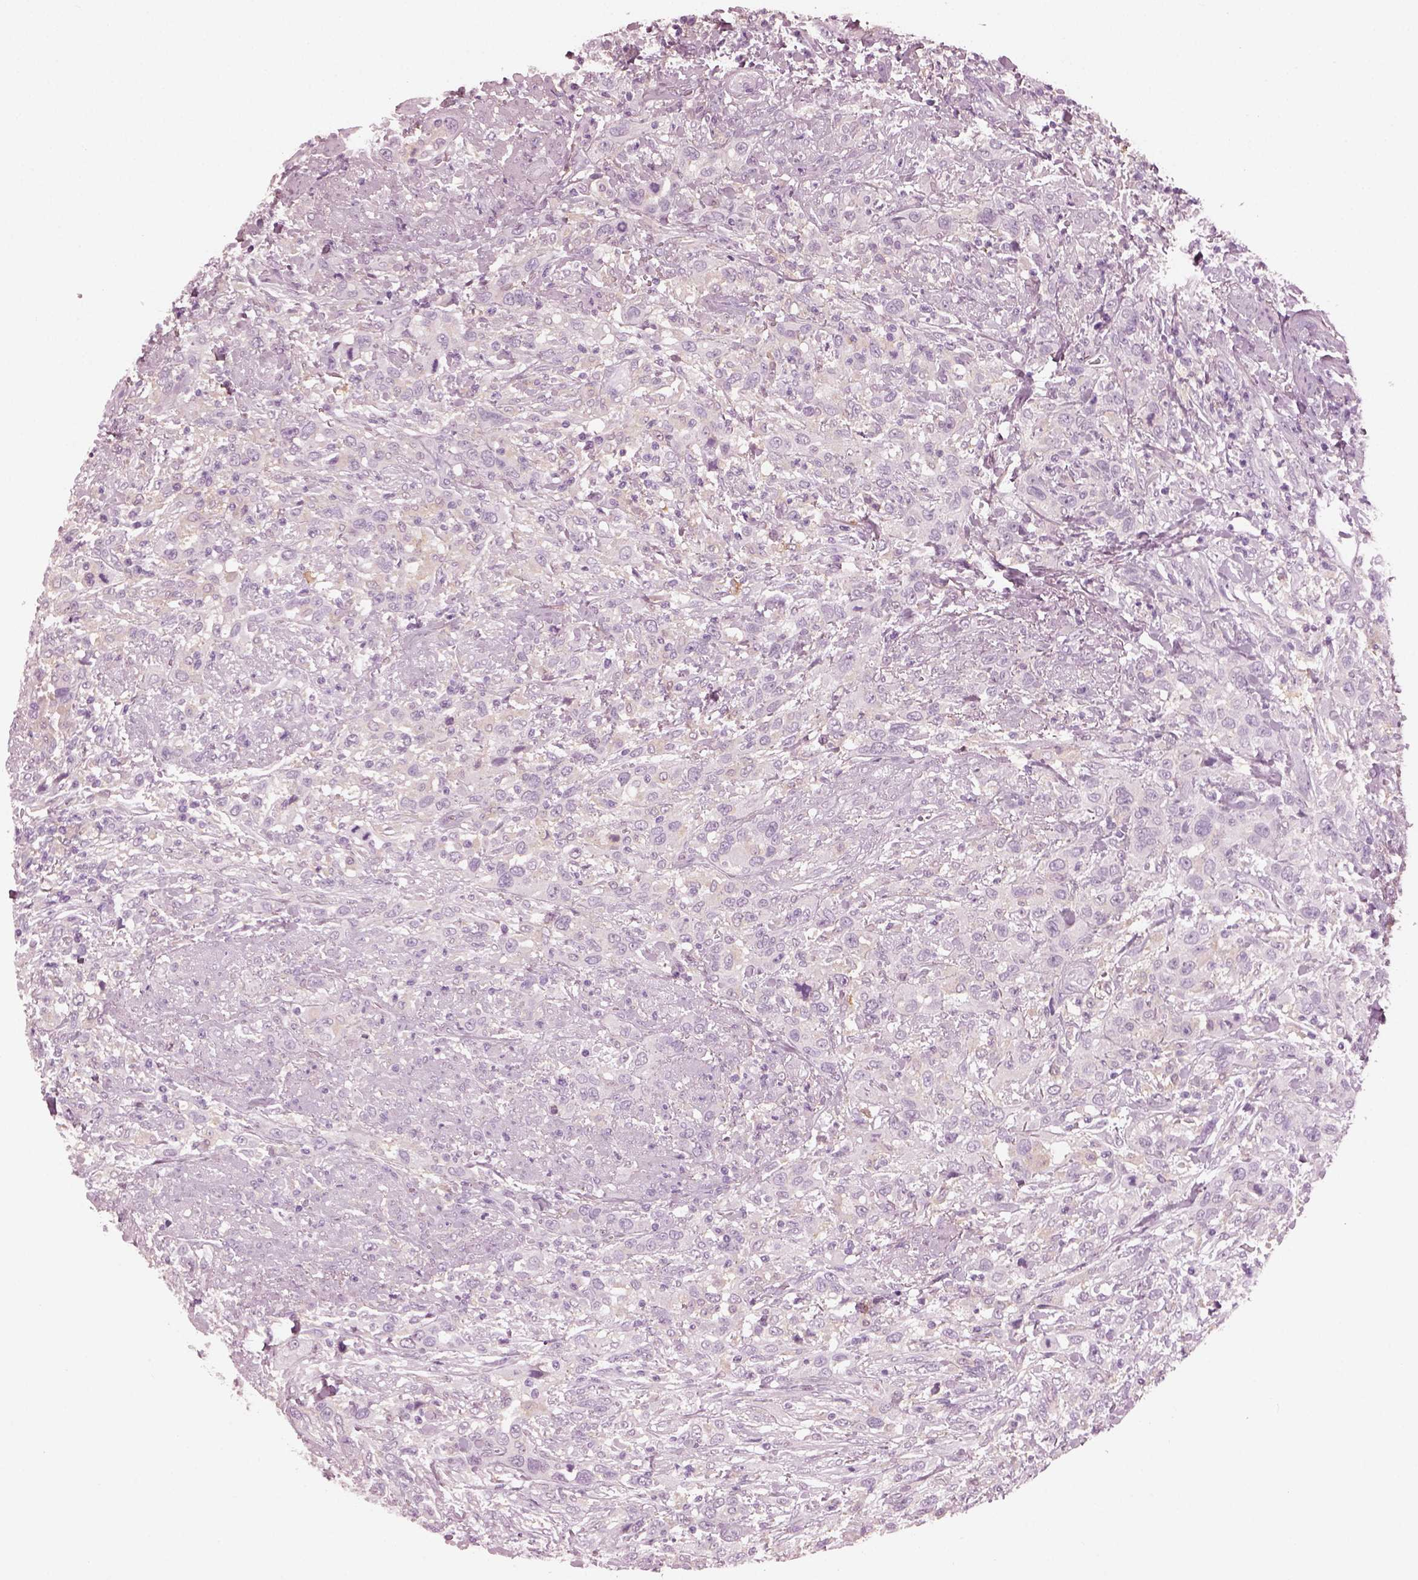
{"staining": {"intensity": "negative", "quantity": "none", "location": "none"}, "tissue": "urothelial cancer", "cell_type": "Tumor cells", "image_type": "cancer", "snomed": [{"axis": "morphology", "description": "Urothelial carcinoma, NOS"}, {"axis": "morphology", "description": "Urothelial carcinoma, High grade"}, {"axis": "topography", "description": "Urinary bladder"}], "caption": "The immunohistochemistry micrograph has no significant expression in tumor cells of transitional cell carcinoma tissue. The staining is performed using DAB (3,3'-diaminobenzidine) brown chromogen with nuclei counter-stained in using hematoxylin.", "gene": "SHTN1", "patient": {"sex": "female", "age": 64}}